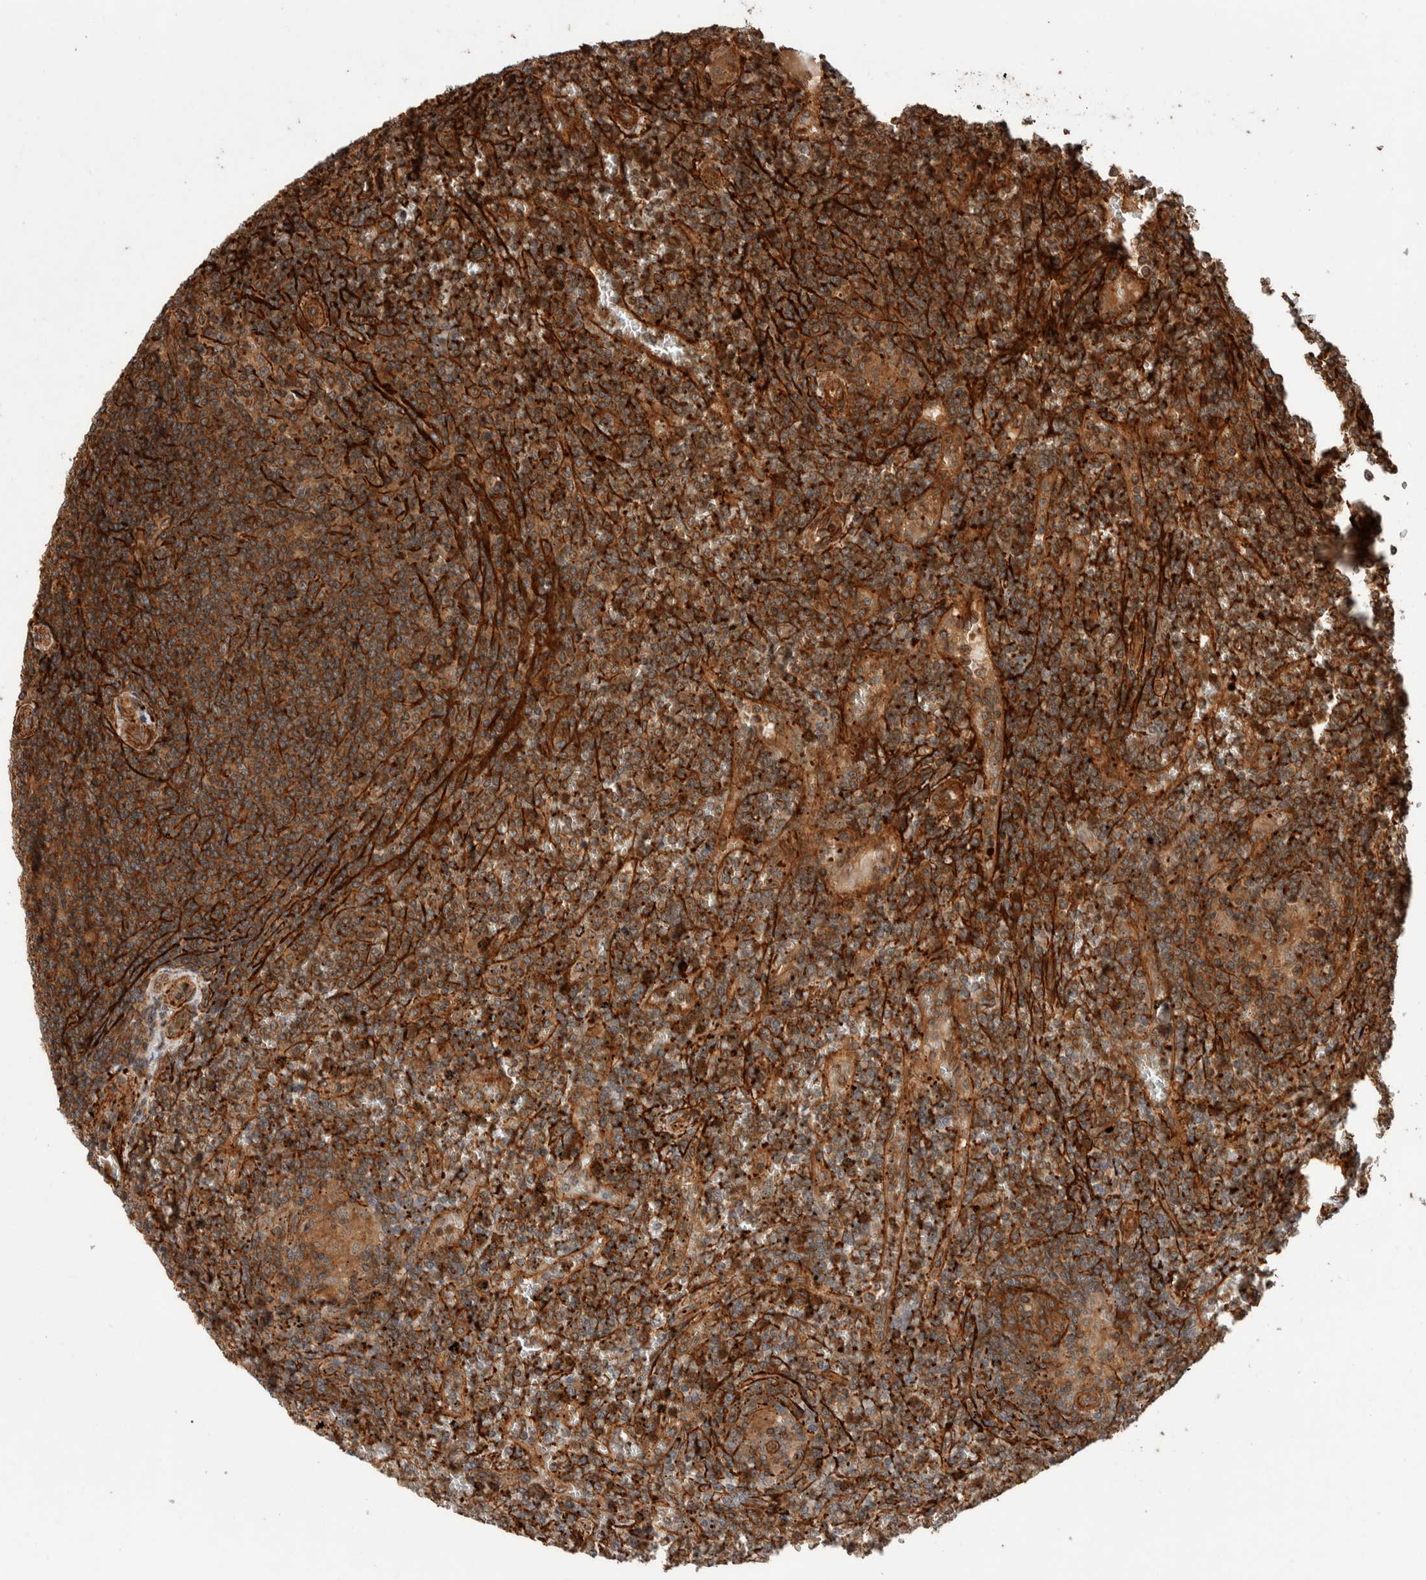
{"staining": {"intensity": "moderate", "quantity": ">75%", "location": "cytoplasmic/membranous"}, "tissue": "lymphoma", "cell_type": "Tumor cells", "image_type": "cancer", "snomed": [{"axis": "morphology", "description": "Malignant lymphoma, non-Hodgkin's type, Low grade"}, {"axis": "topography", "description": "Spleen"}], "caption": "Human lymphoma stained for a protein (brown) displays moderate cytoplasmic/membranous positive expression in approximately >75% of tumor cells.", "gene": "SYNRG", "patient": {"sex": "female", "age": 19}}